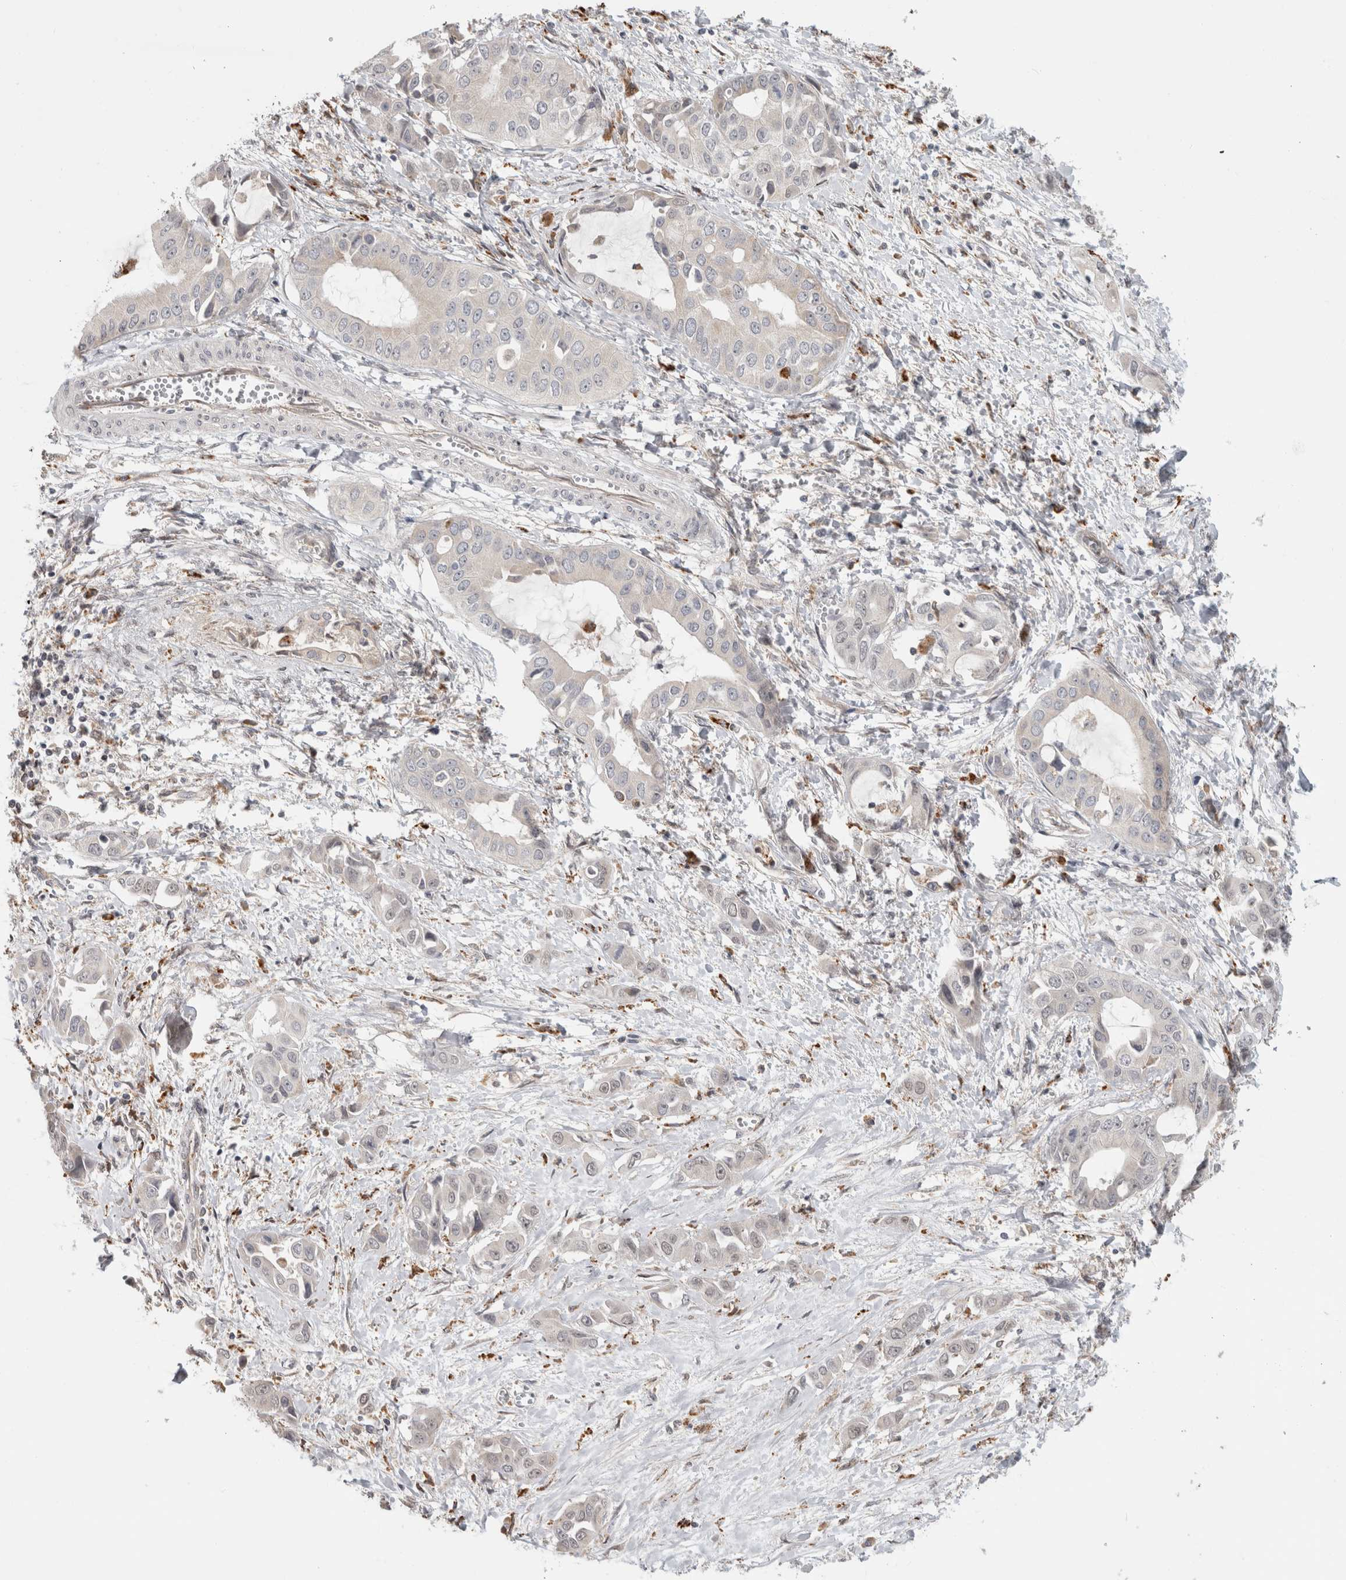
{"staining": {"intensity": "negative", "quantity": "none", "location": "none"}, "tissue": "liver cancer", "cell_type": "Tumor cells", "image_type": "cancer", "snomed": [{"axis": "morphology", "description": "Cholangiocarcinoma"}, {"axis": "topography", "description": "Liver"}], "caption": "The histopathology image shows no staining of tumor cells in liver cholangiocarcinoma.", "gene": "NAB2", "patient": {"sex": "female", "age": 52}}